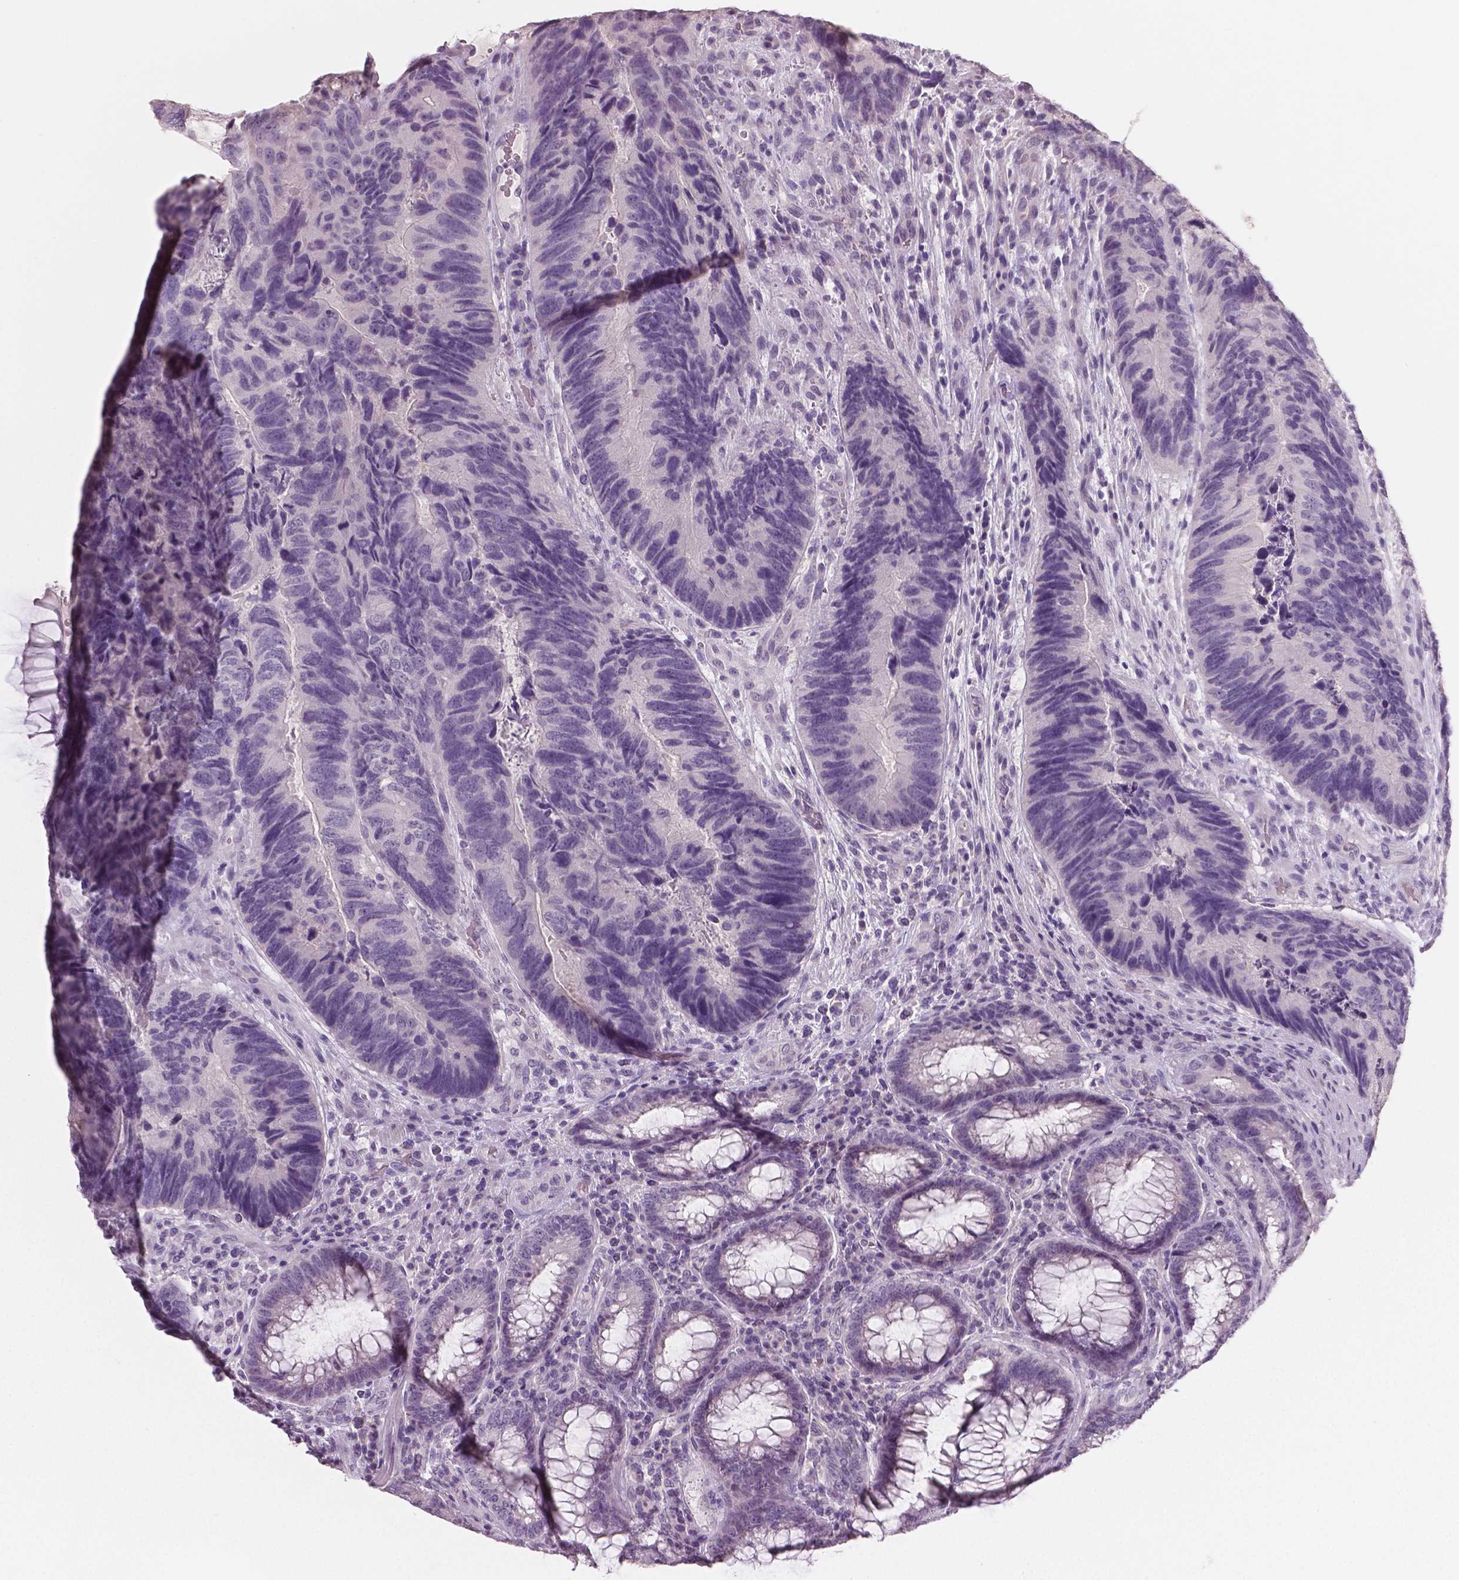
{"staining": {"intensity": "negative", "quantity": "none", "location": "none"}, "tissue": "colorectal cancer", "cell_type": "Tumor cells", "image_type": "cancer", "snomed": [{"axis": "morphology", "description": "Adenocarcinoma, NOS"}, {"axis": "topography", "description": "Colon"}], "caption": "This is a image of IHC staining of colorectal cancer, which shows no expression in tumor cells.", "gene": "NECAB1", "patient": {"sex": "female", "age": 67}}